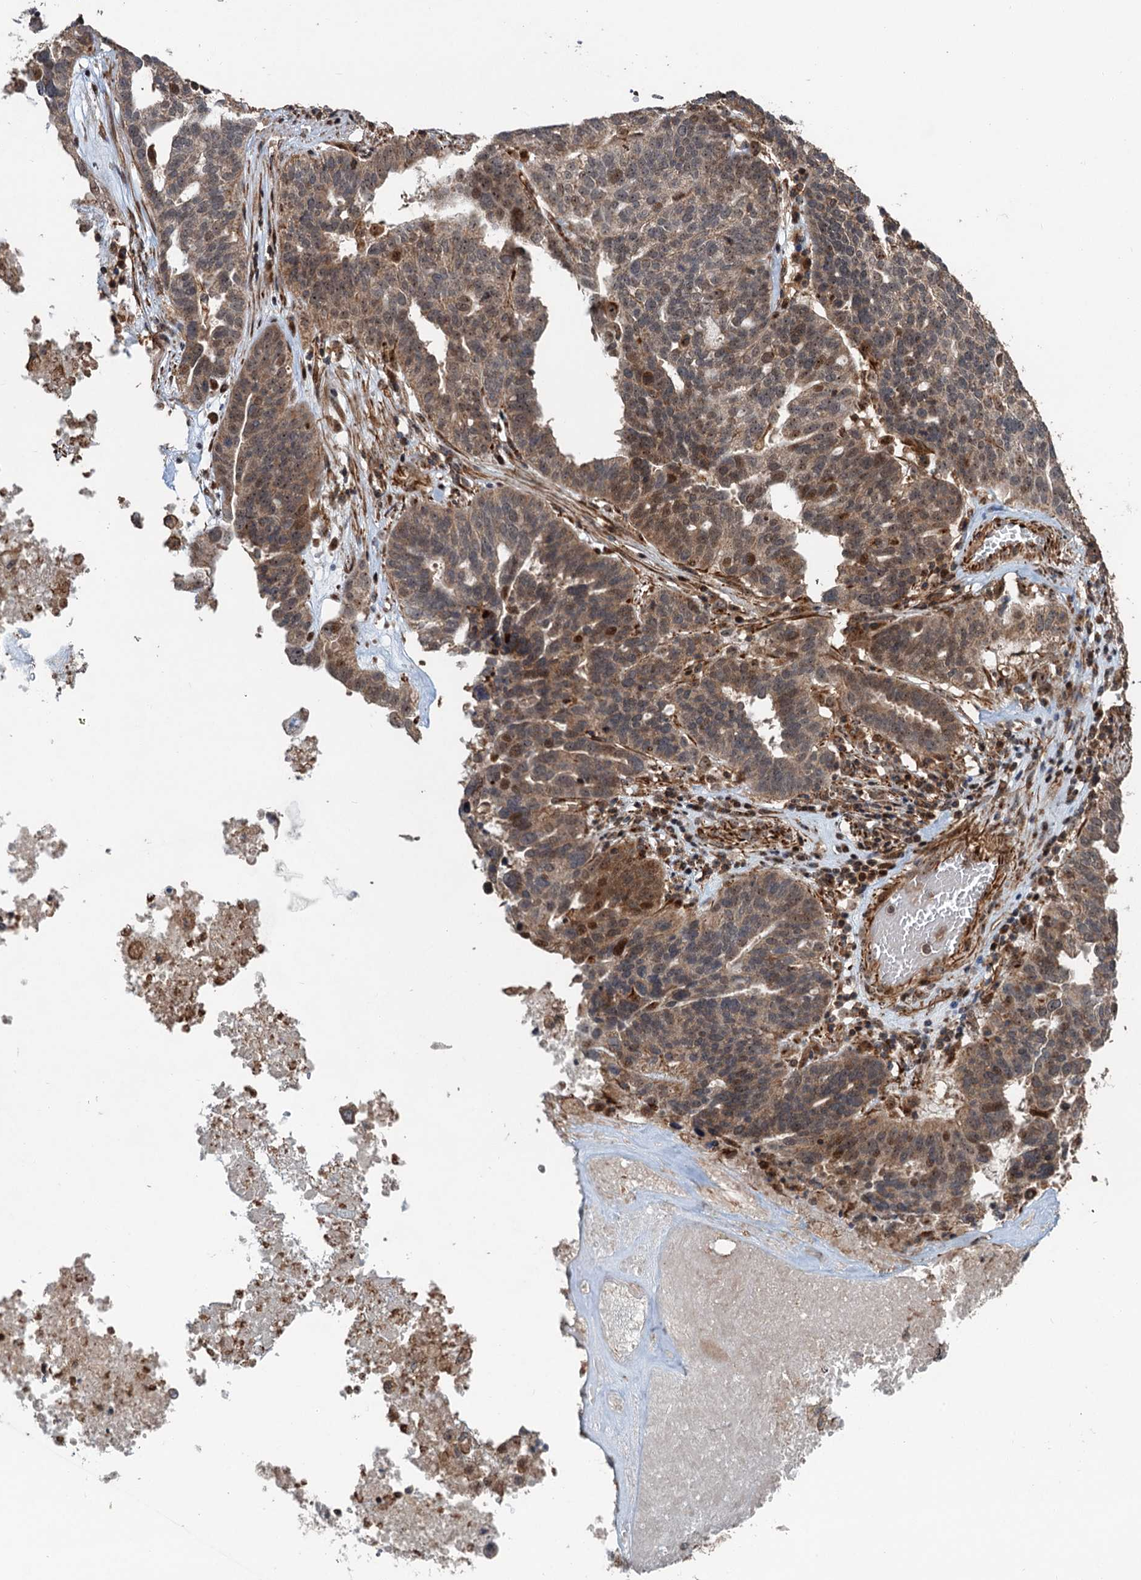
{"staining": {"intensity": "moderate", "quantity": ">75%", "location": "cytoplasmic/membranous,nuclear"}, "tissue": "ovarian cancer", "cell_type": "Tumor cells", "image_type": "cancer", "snomed": [{"axis": "morphology", "description": "Cystadenocarcinoma, serous, NOS"}, {"axis": "topography", "description": "Ovary"}], "caption": "Protein expression analysis of ovarian serous cystadenocarcinoma exhibits moderate cytoplasmic/membranous and nuclear expression in approximately >75% of tumor cells.", "gene": "TMA16", "patient": {"sex": "female", "age": 59}}